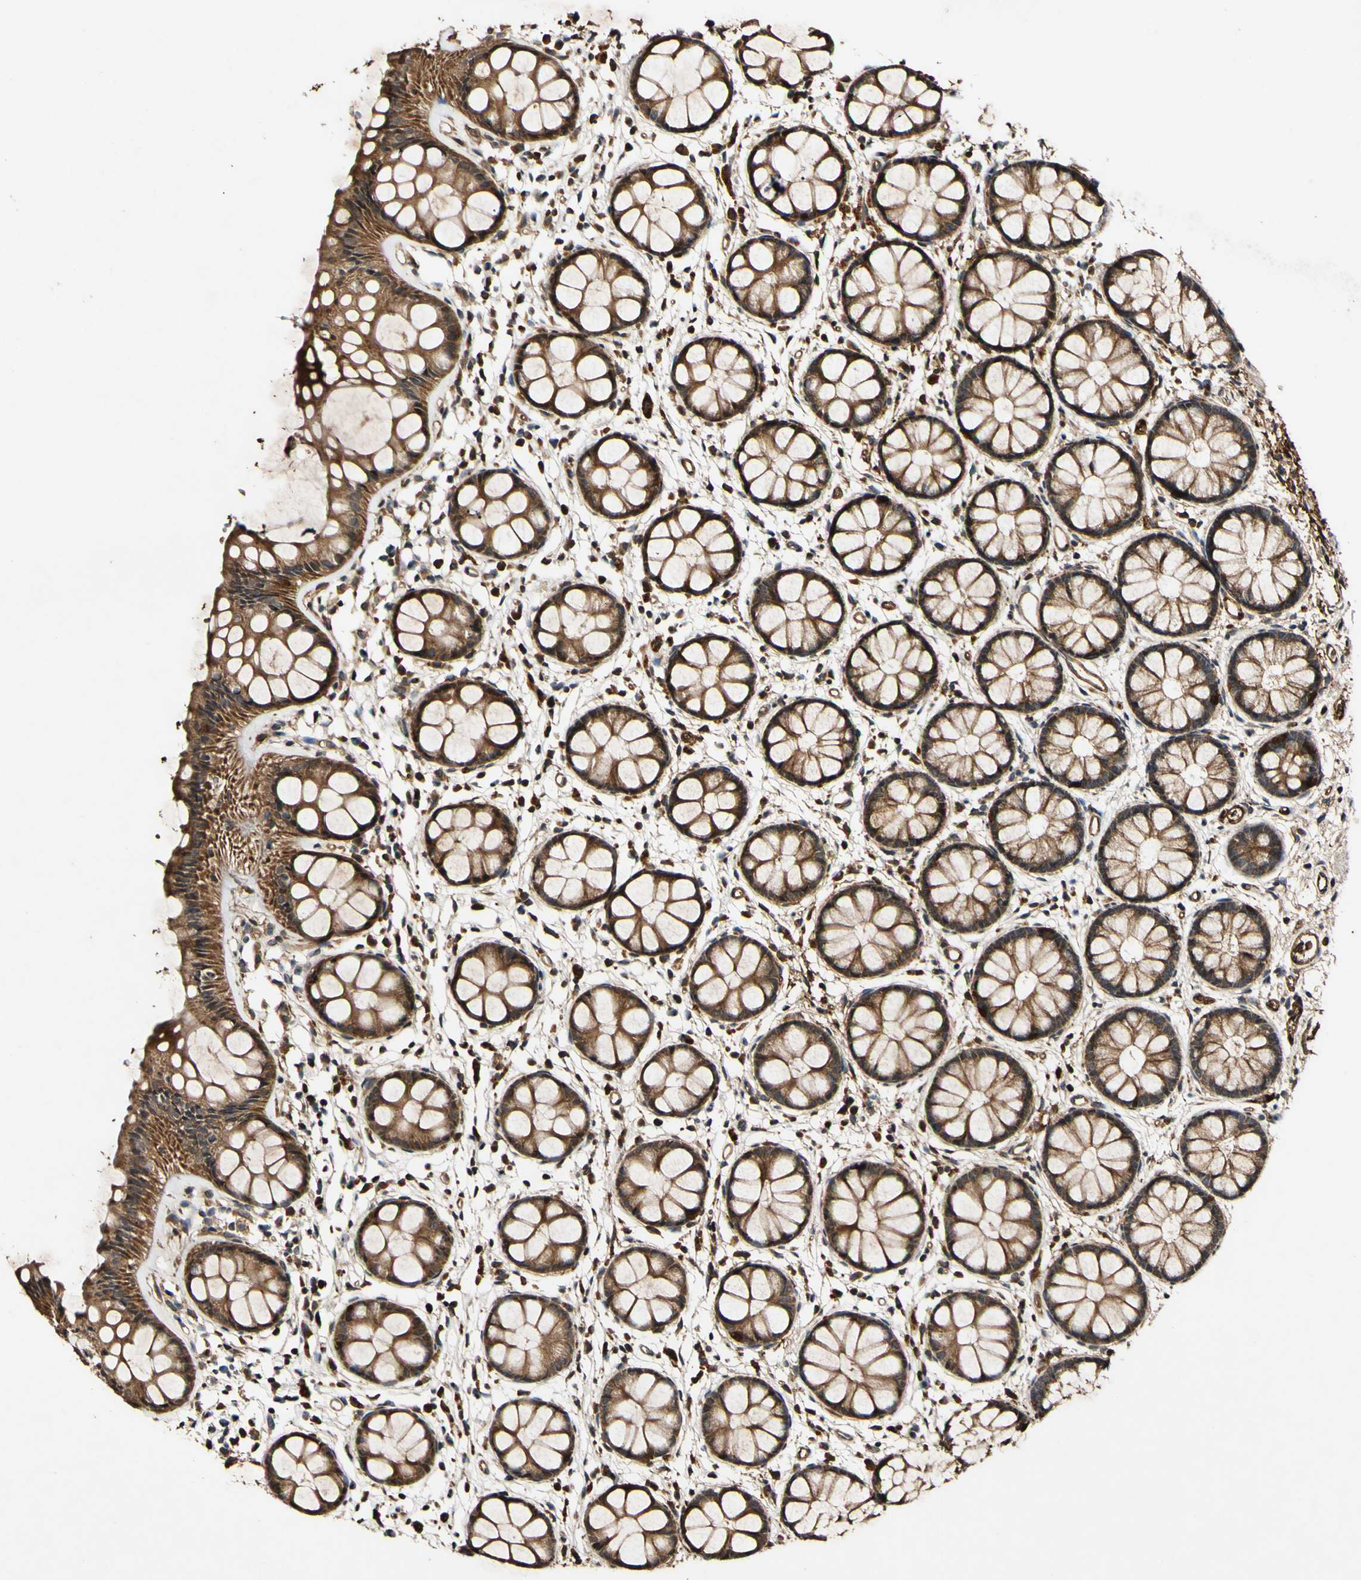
{"staining": {"intensity": "strong", "quantity": ">75%", "location": "cytoplasmic/membranous"}, "tissue": "rectum", "cell_type": "Glandular cells", "image_type": "normal", "snomed": [{"axis": "morphology", "description": "Normal tissue, NOS"}, {"axis": "topography", "description": "Rectum"}], "caption": "Human rectum stained with a brown dye exhibits strong cytoplasmic/membranous positive positivity in about >75% of glandular cells.", "gene": "PLAT", "patient": {"sex": "female", "age": 66}}